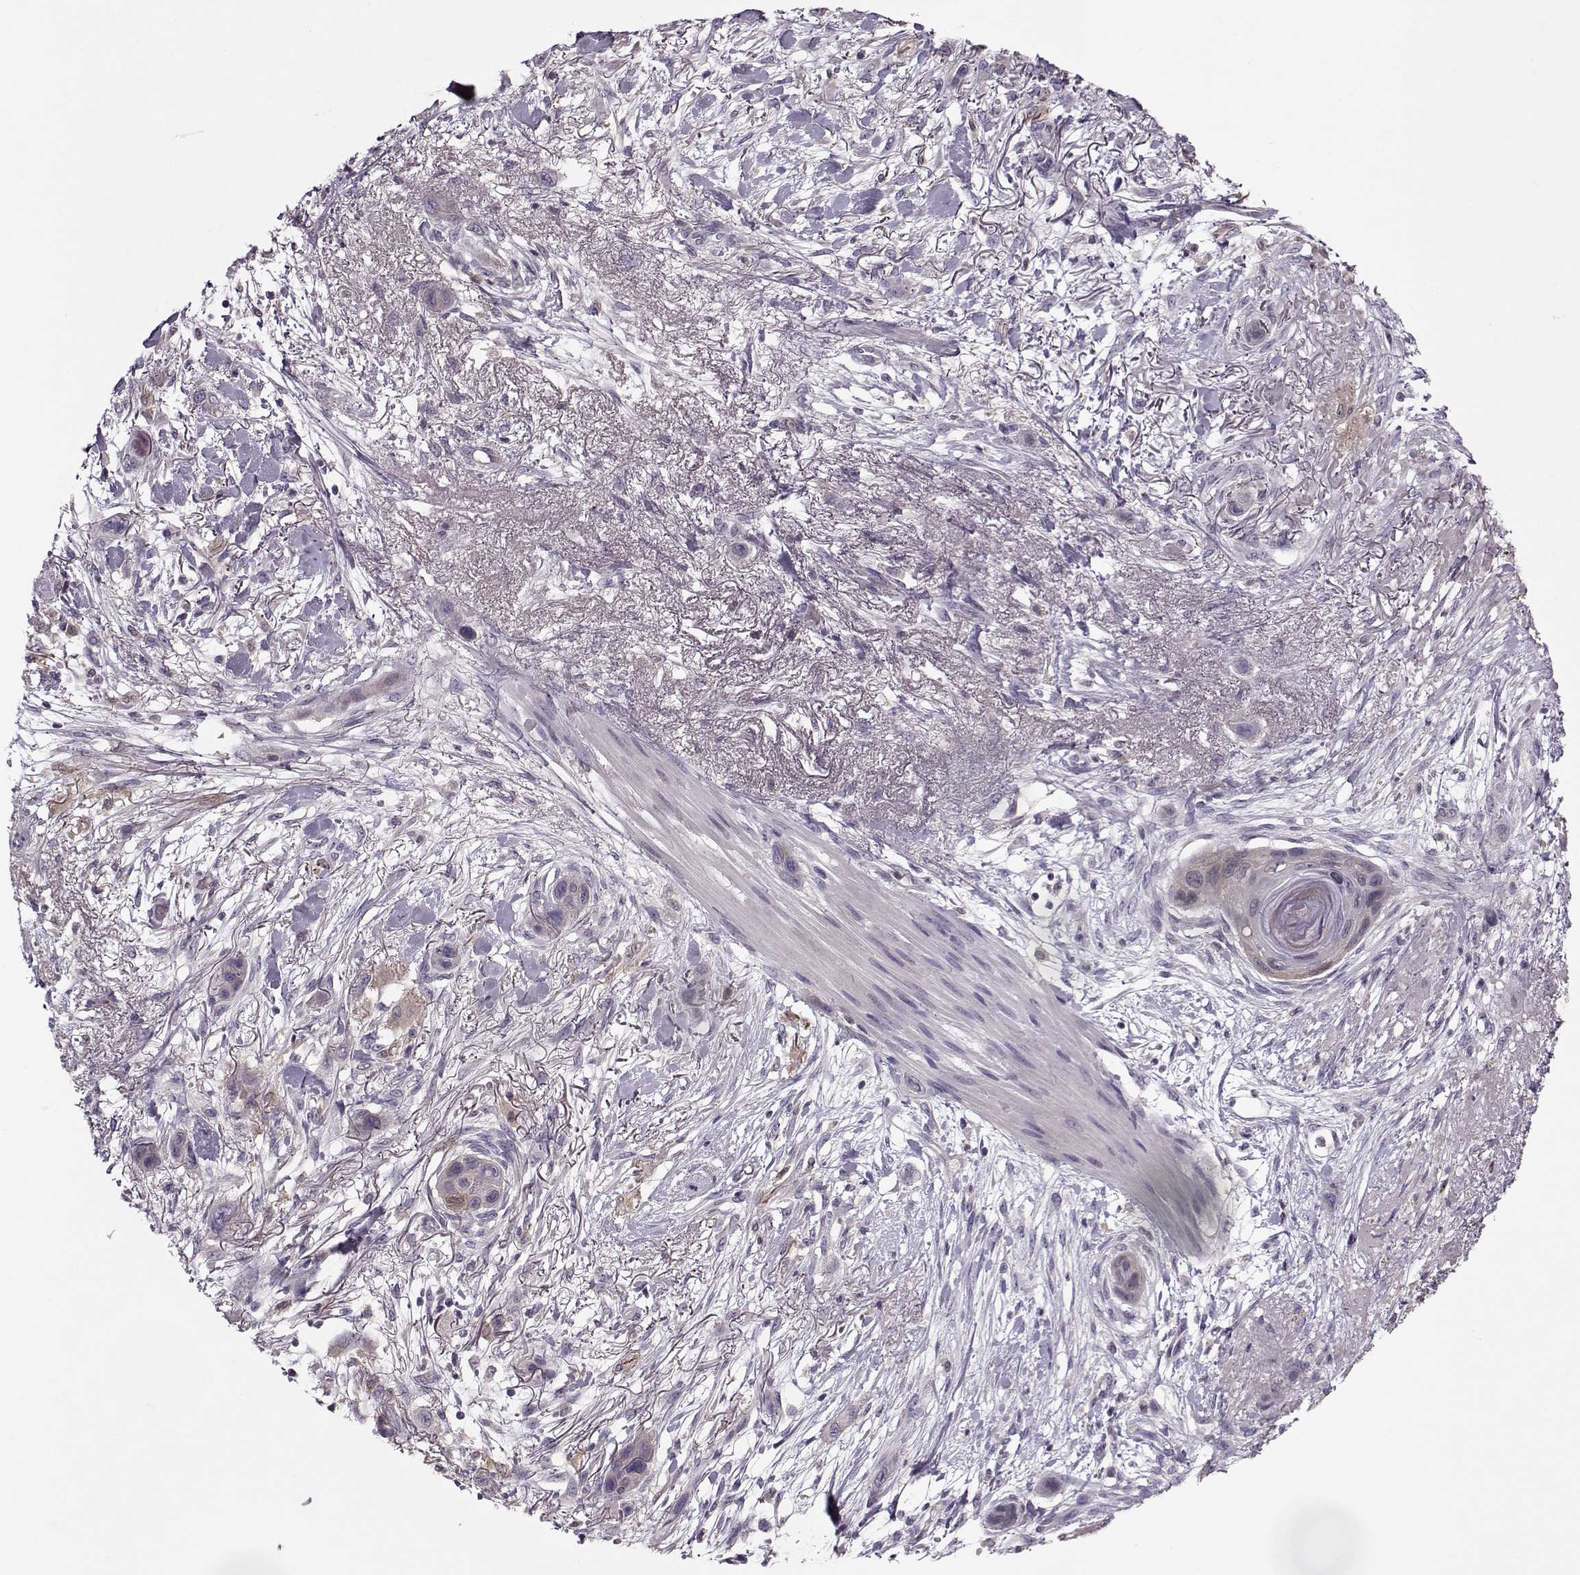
{"staining": {"intensity": "negative", "quantity": "none", "location": "none"}, "tissue": "skin cancer", "cell_type": "Tumor cells", "image_type": "cancer", "snomed": [{"axis": "morphology", "description": "Squamous cell carcinoma, NOS"}, {"axis": "topography", "description": "Skin"}], "caption": "This is an IHC image of squamous cell carcinoma (skin). There is no positivity in tumor cells.", "gene": "ACOT11", "patient": {"sex": "male", "age": 79}}